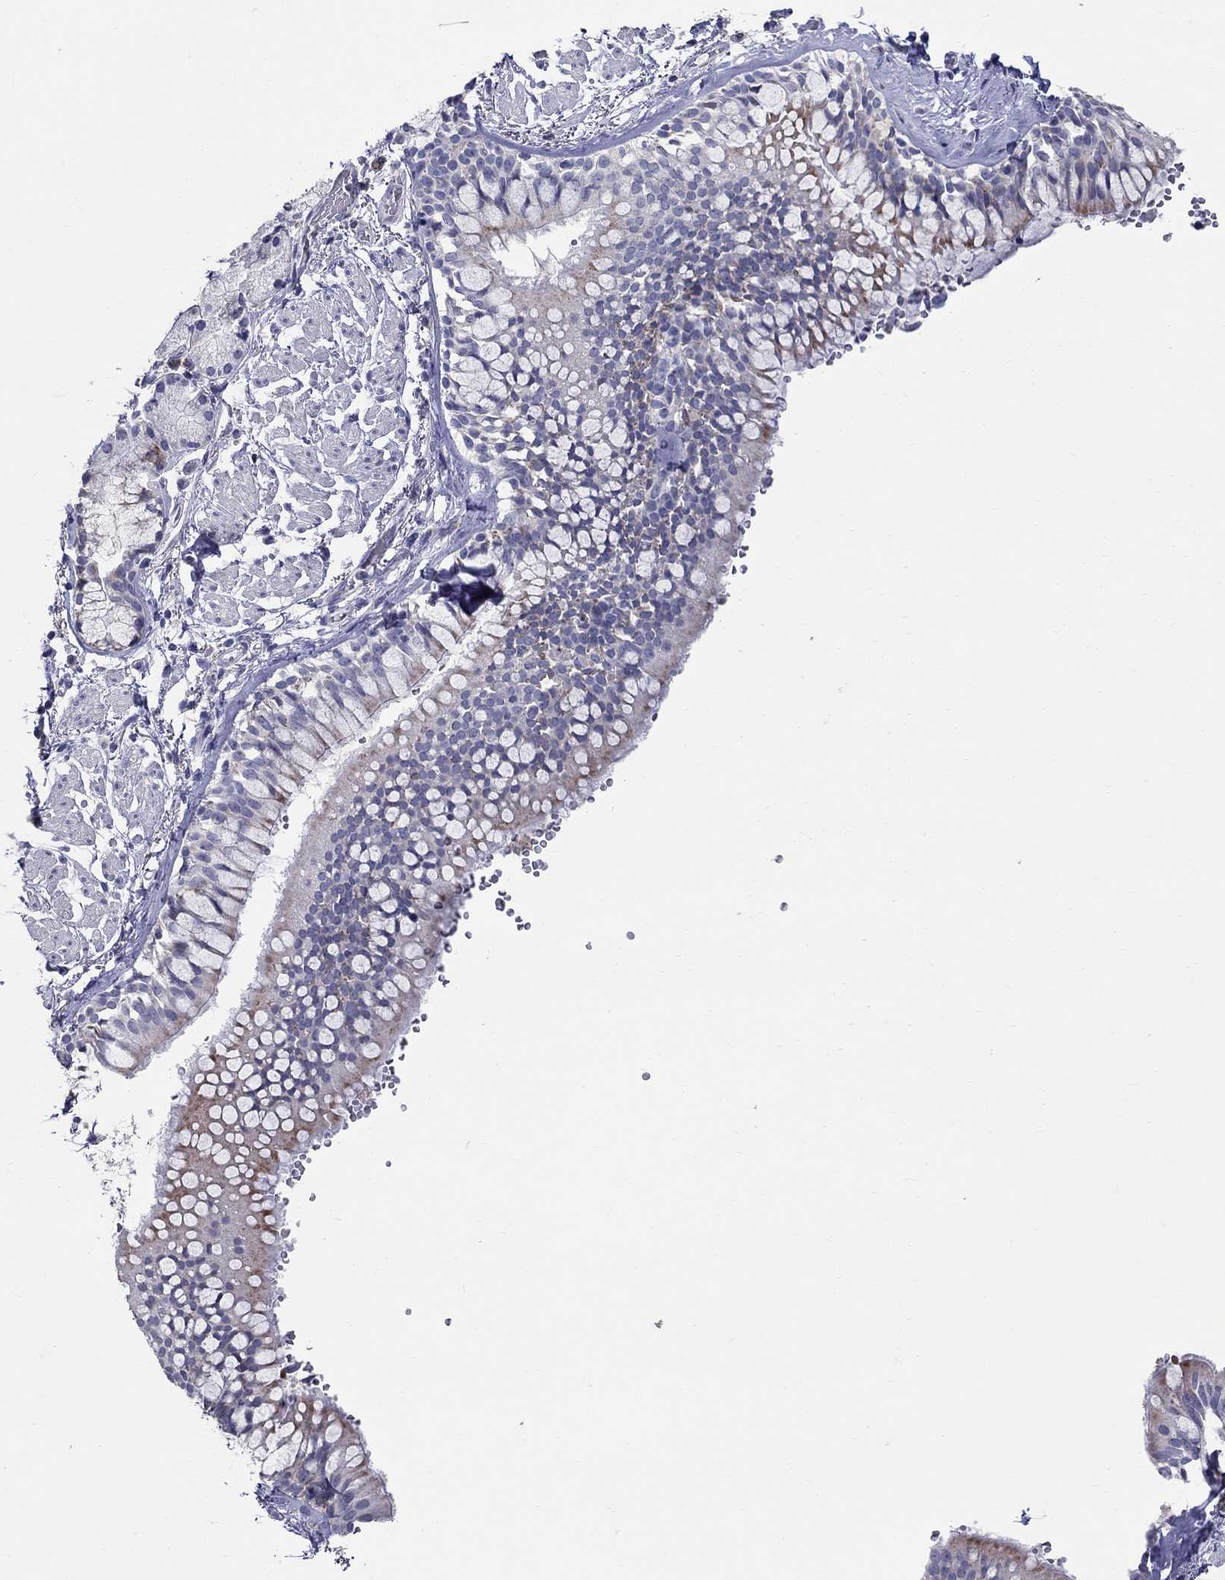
{"staining": {"intensity": "moderate", "quantity": "<25%", "location": "cytoplasmic/membranous"}, "tissue": "bronchus", "cell_type": "Respiratory epithelial cells", "image_type": "normal", "snomed": [{"axis": "morphology", "description": "Normal tissue, NOS"}, {"axis": "topography", "description": "Bronchus"}, {"axis": "topography", "description": "Lung"}], "caption": "Normal bronchus exhibits moderate cytoplasmic/membranous positivity in about <25% of respiratory epithelial cells.", "gene": "HMX2", "patient": {"sex": "female", "age": 57}}